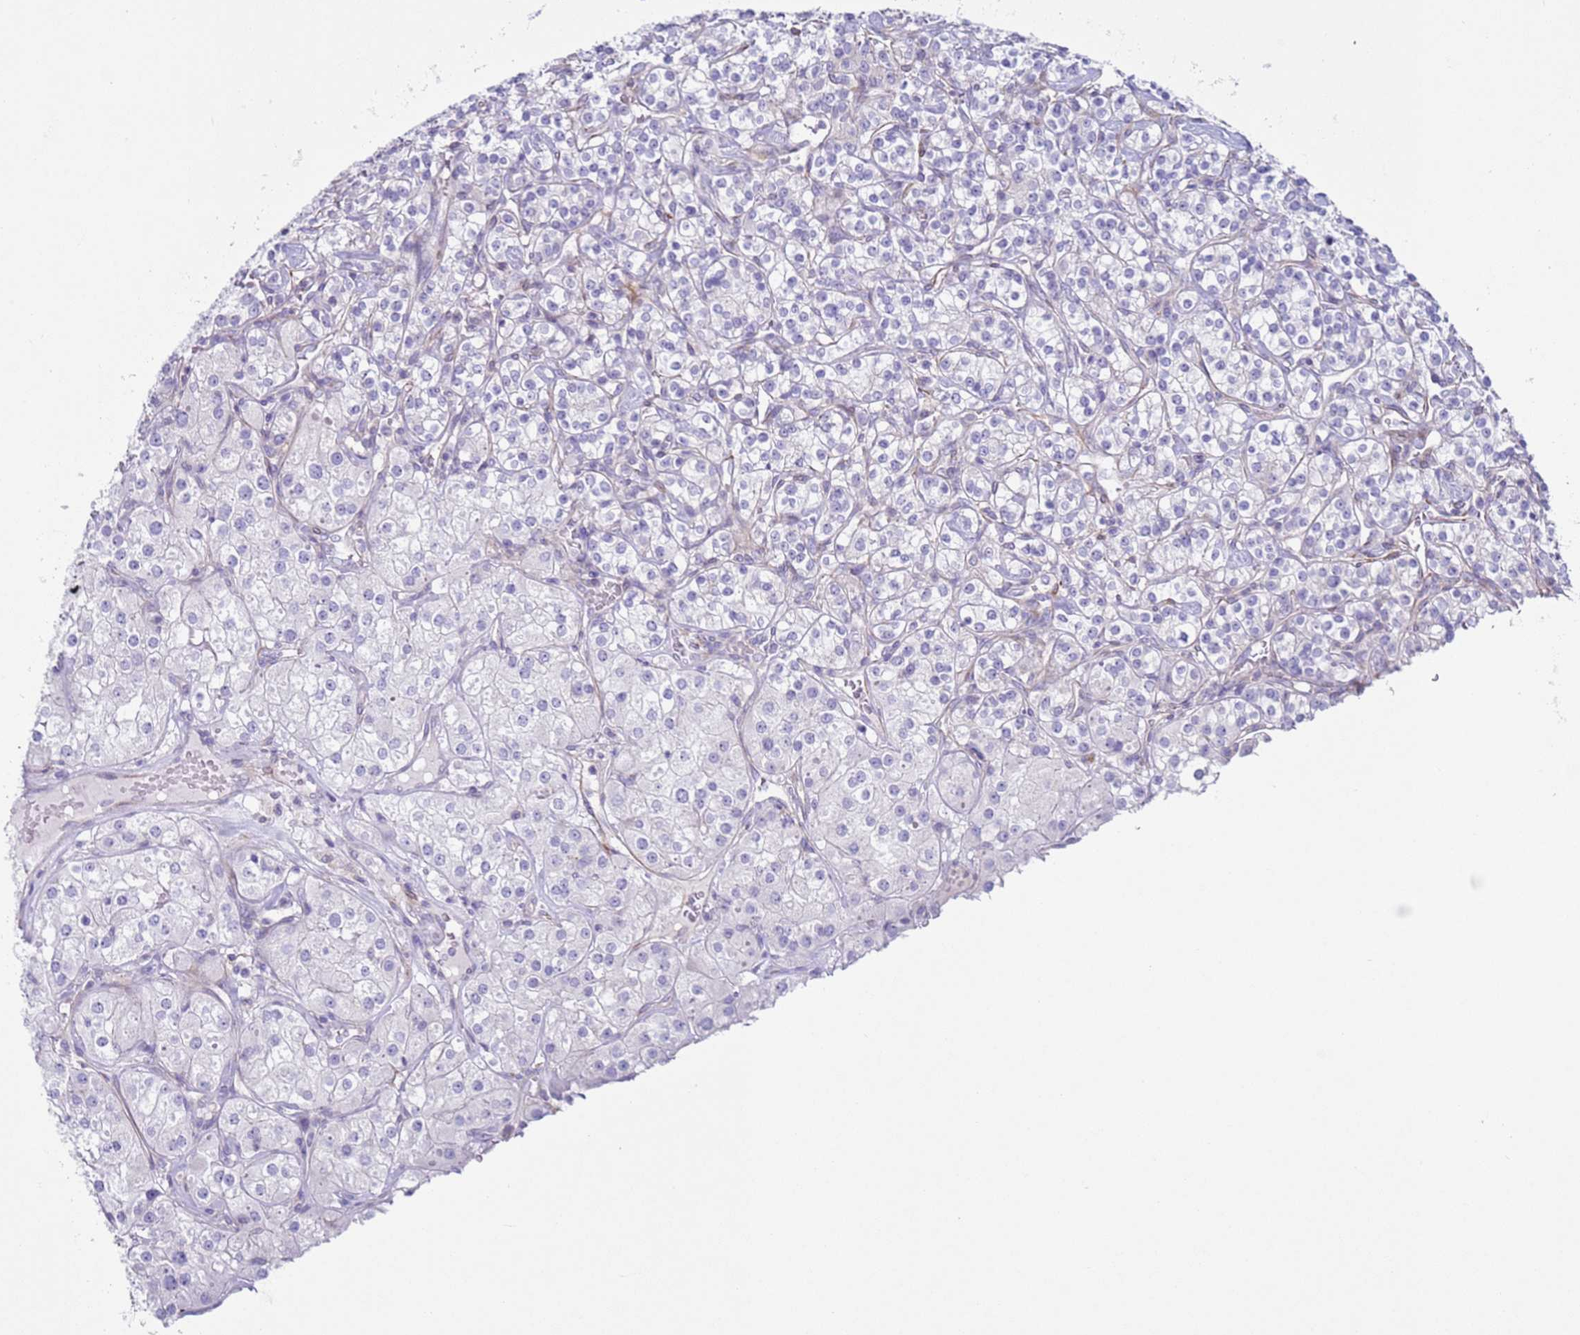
{"staining": {"intensity": "negative", "quantity": "none", "location": "none"}, "tissue": "renal cancer", "cell_type": "Tumor cells", "image_type": "cancer", "snomed": [{"axis": "morphology", "description": "Adenocarcinoma, NOS"}, {"axis": "topography", "description": "Kidney"}], "caption": "Renal adenocarcinoma was stained to show a protein in brown. There is no significant expression in tumor cells.", "gene": "HEATR1", "patient": {"sex": "male", "age": 77}}